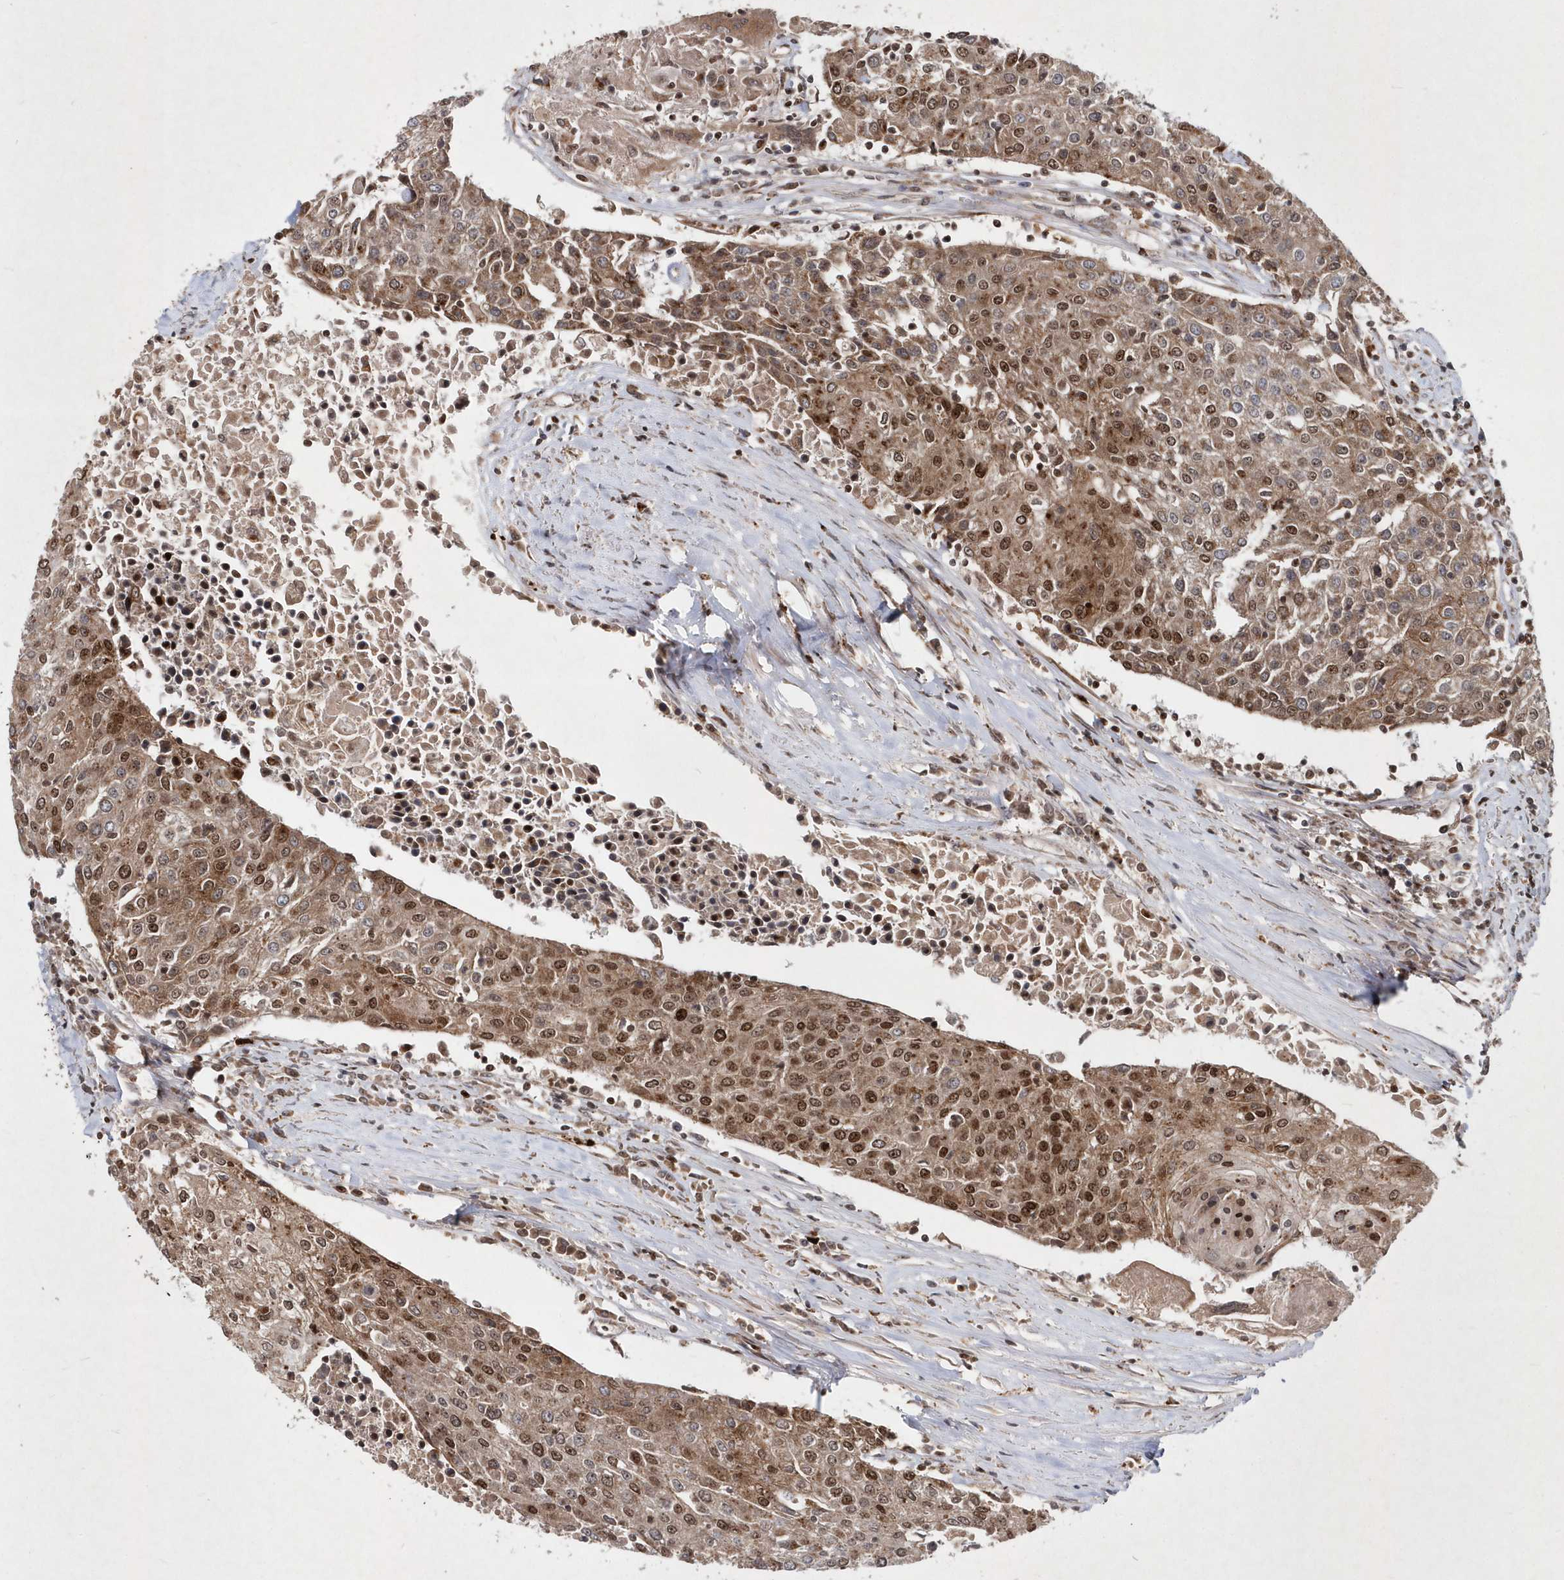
{"staining": {"intensity": "moderate", "quantity": ">75%", "location": "cytoplasmic/membranous,nuclear"}, "tissue": "urothelial cancer", "cell_type": "Tumor cells", "image_type": "cancer", "snomed": [{"axis": "morphology", "description": "Urothelial carcinoma, High grade"}, {"axis": "topography", "description": "Urinary bladder"}], "caption": "Brown immunohistochemical staining in human urothelial cancer demonstrates moderate cytoplasmic/membranous and nuclear staining in approximately >75% of tumor cells.", "gene": "SOWAHB", "patient": {"sex": "female", "age": 85}}